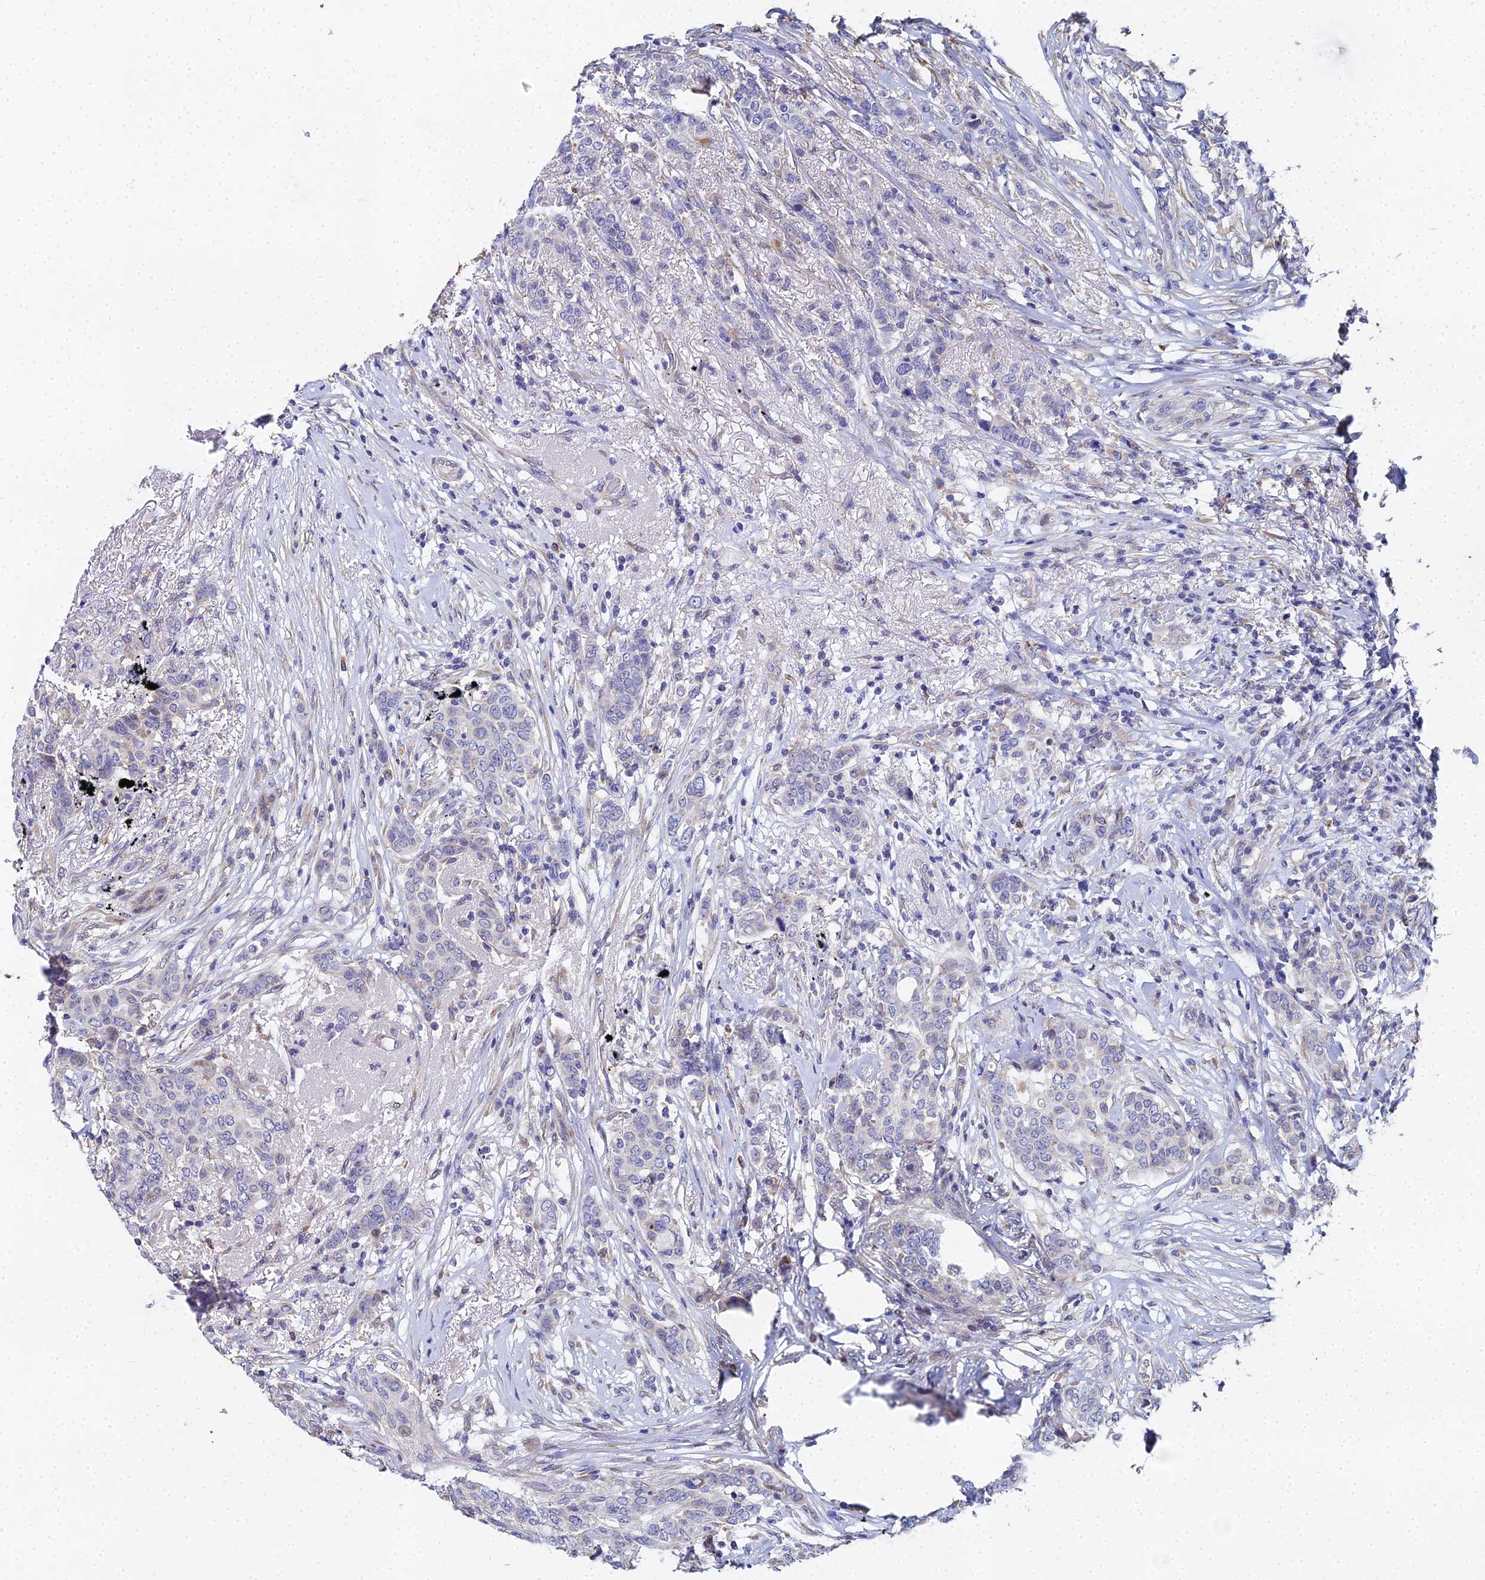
{"staining": {"intensity": "negative", "quantity": "none", "location": "none"}, "tissue": "breast cancer", "cell_type": "Tumor cells", "image_type": "cancer", "snomed": [{"axis": "morphology", "description": "Lobular carcinoma"}, {"axis": "topography", "description": "Breast"}], "caption": "The histopathology image demonstrates no significant staining in tumor cells of breast cancer.", "gene": "ENSG00000268674", "patient": {"sex": "female", "age": 51}}